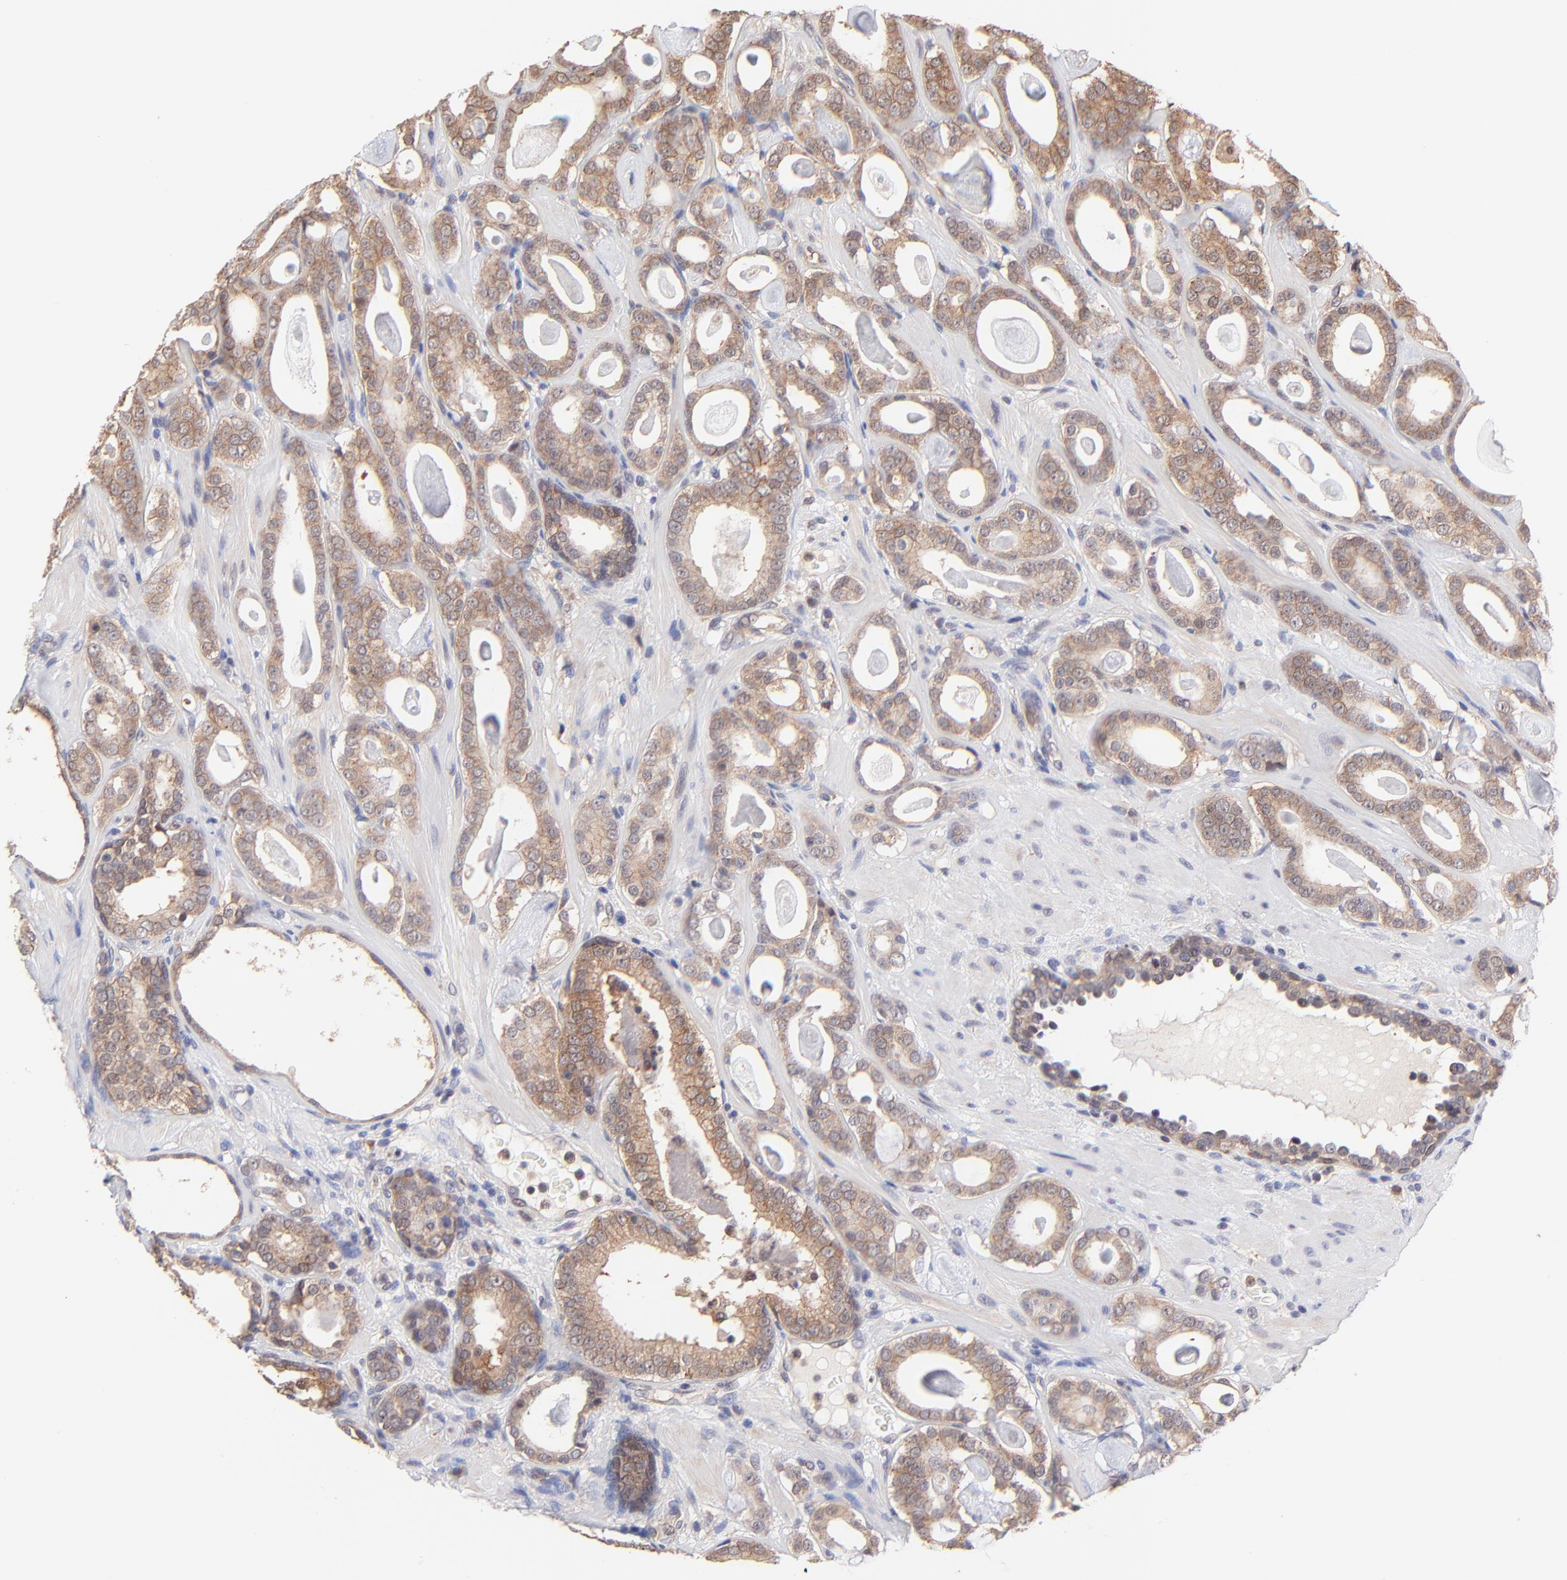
{"staining": {"intensity": "moderate", "quantity": ">75%", "location": "cytoplasmic/membranous"}, "tissue": "prostate cancer", "cell_type": "Tumor cells", "image_type": "cancer", "snomed": [{"axis": "morphology", "description": "Adenocarcinoma, Low grade"}, {"axis": "topography", "description": "Prostate"}], "caption": "Human prostate cancer (adenocarcinoma (low-grade)) stained with a brown dye exhibits moderate cytoplasmic/membranous positive staining in about >75% of tumor cells.", "gene": "PSMA6", "patient": {"sex": "male", "age": 57}}